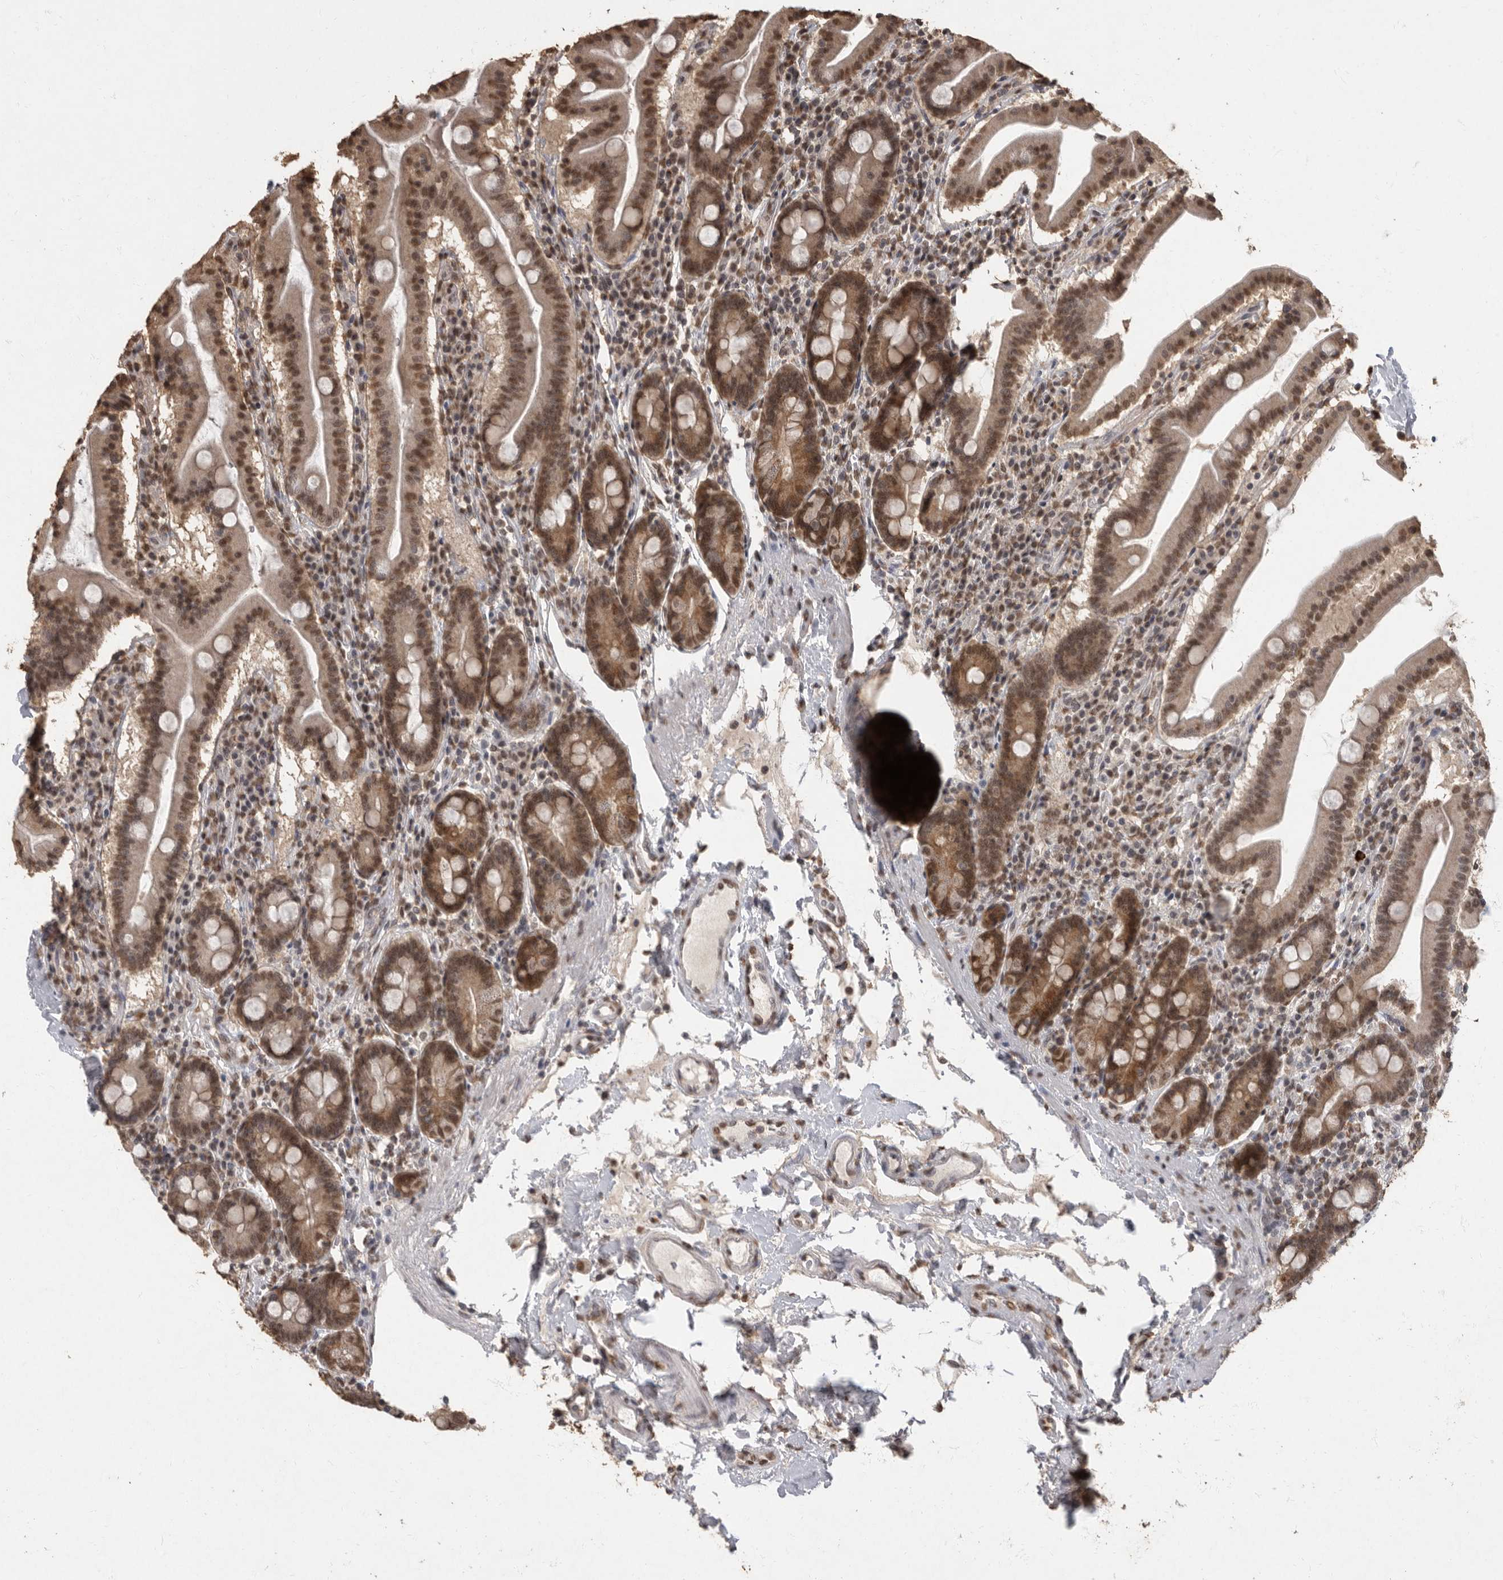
{"staining": {"intensity": "moderate", "quantity": ">75%", "location": "cytoplasmic/membranous,nuclear"}, "tissue": "duodenum", "cell_type": "Glandular cells", "image_type": "normal", "snomed": [{"axis": "morphology", "description": "Normal tissue, NOS"}, {"axis": "morphology", "description": "Adenocarcinoma, NOS"}, {"axis": "topography", "description": "Pancreas"}, {"axis": "topography", "description": "Duodenum"}], "caption": "The immunohistochemical stain labels moderate cytoplasmic/membranous,nuclear staining in glandular cells of benign duodenum. (DAB IHC with brightfield microscopy, high magnification).", "gene": "NBL1", "patient": {"sex": "male", "age": 50}}